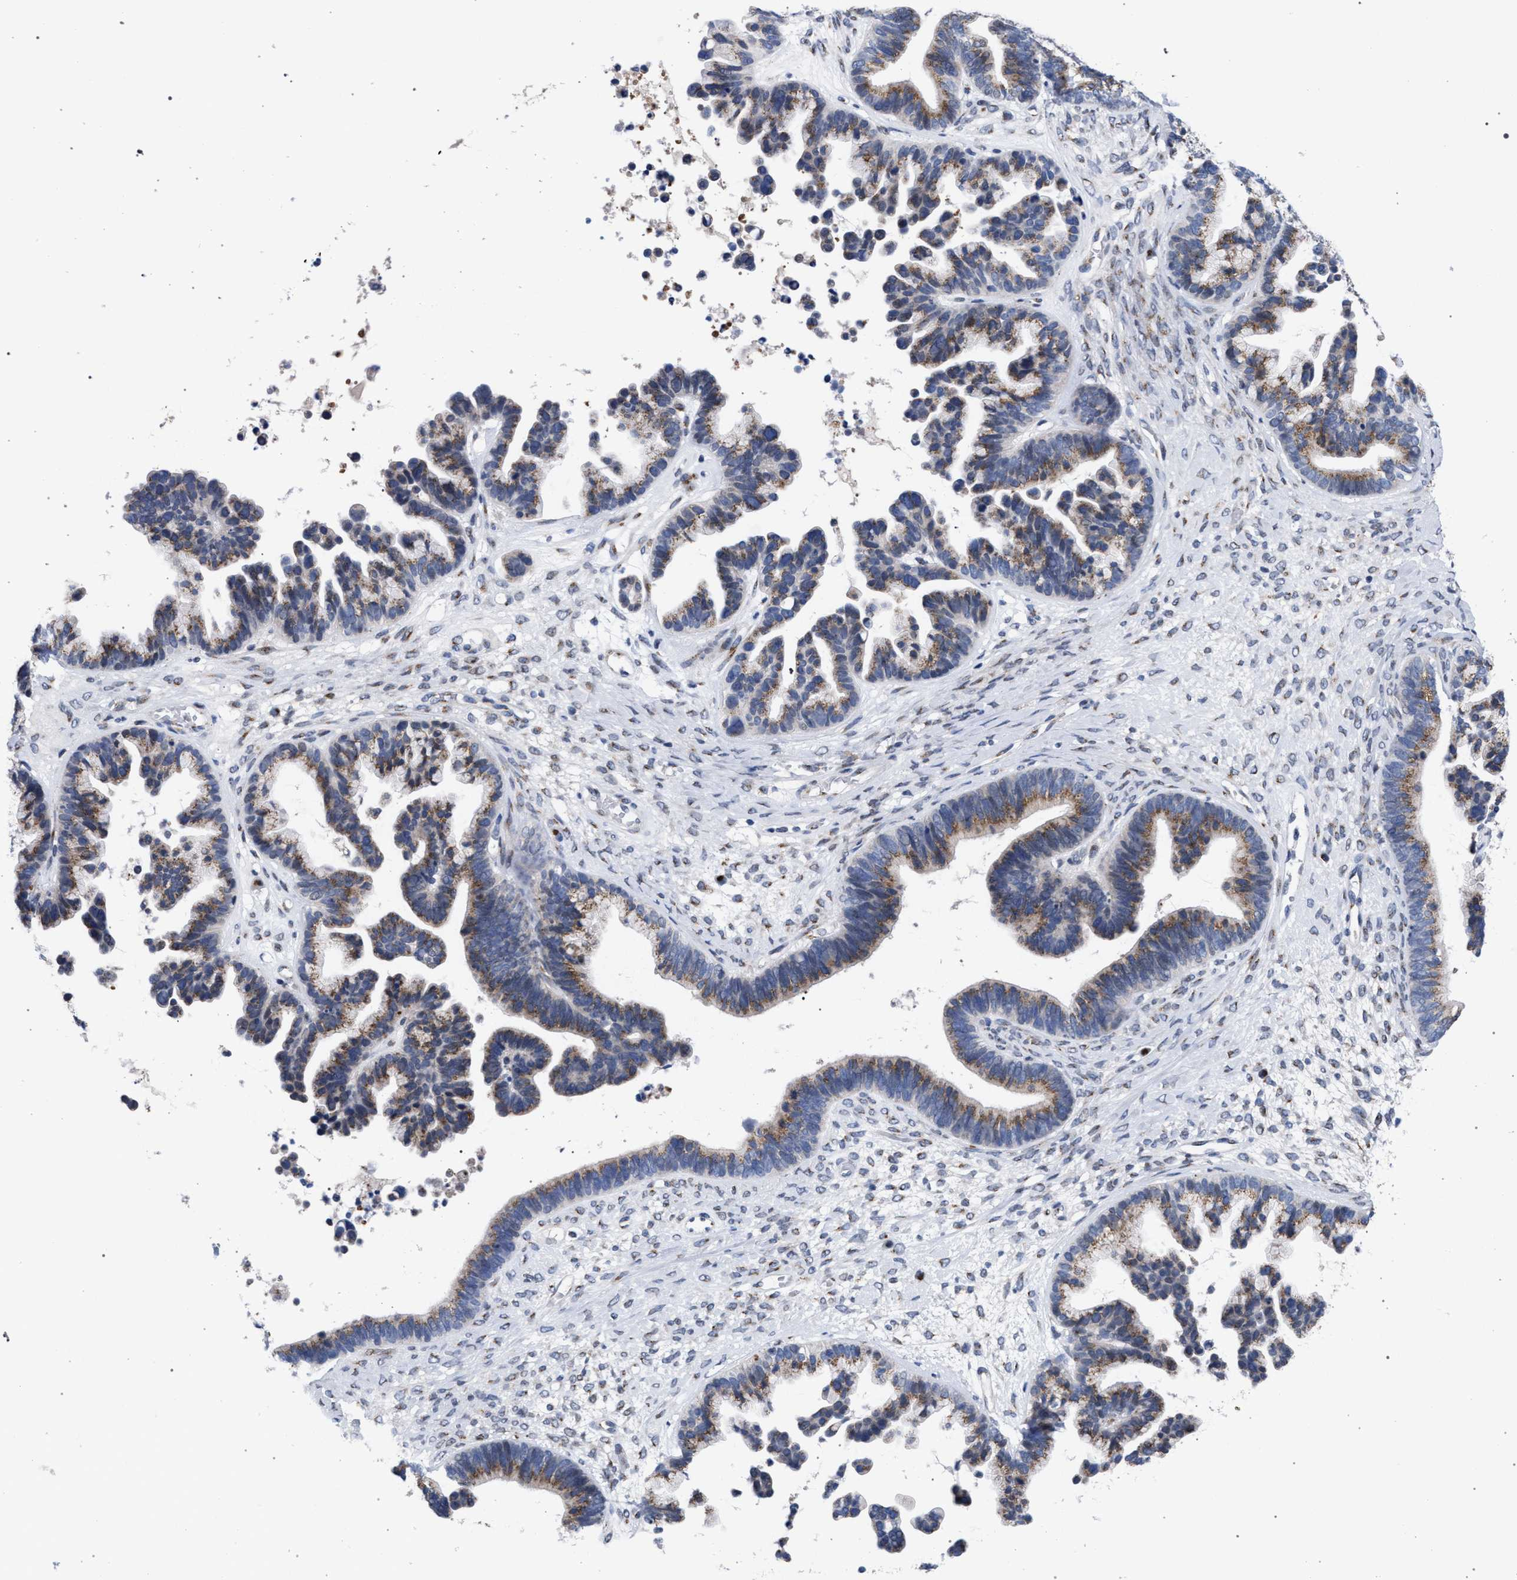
{"staining": {"intensity": "moderate", "quantity": ">75%", "location": "cytoplasmic/membranous"}, "tissue": "ovarian cancer", "cell_type": "Tumor cells", "image_type": "cancer", "snomed": [{"axis": "morphology", "description": "Cystadenocarcinoma, serous, NOS"}, {"axis": "topography", "description": "Ovary"}], "caption": "Protein analysis of ovarian cancer (serous cystadenocarcinoma) tissue demonstrates moderate cytoplasmic/membranous staining in about >75% of tumor cells.", "gene": "GOLGA2", "patient": {"sex": "female", "age": 56}}